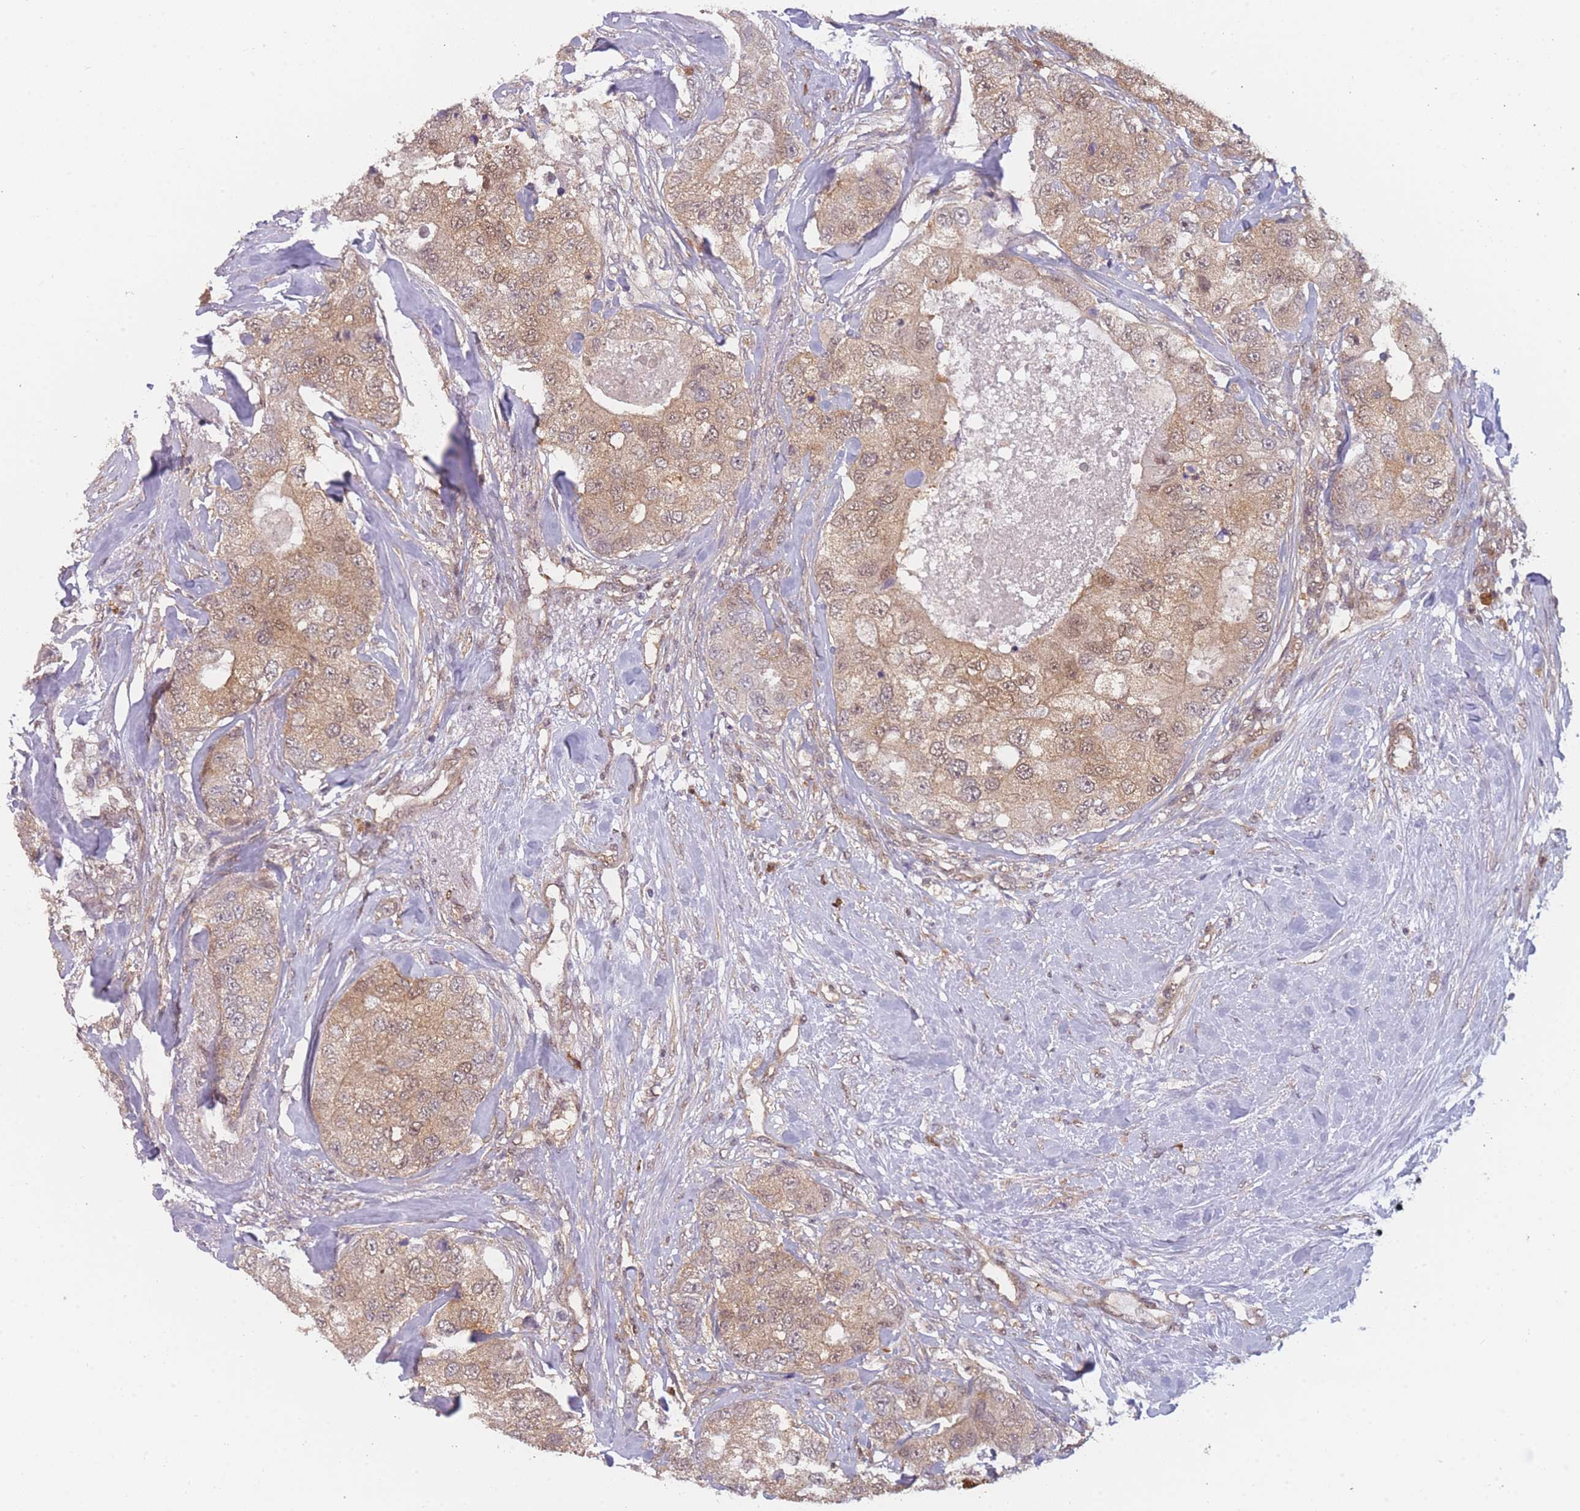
{"staining": {"intensity": "weak", "quantity": ">75%", "location": "cytoplasmic/membranous"}, "tissue": "breast cancer", "cell_type": "Tumor cells", "image_type": "cancer", "snomed": [{"axis": "morphology", "description": "Duct carcinoma"}, {"axis": "topography", "description": "Breast"}], "caption": "DAB immunohistochemical staining of breast cancer (invasive ductal carcinoma) demonstrates weak cytoplasmic/membranous protein expression in about >75% of tumor cells.", "gene": "MRI1", "patient": {"sex": "female", "age": 62}}